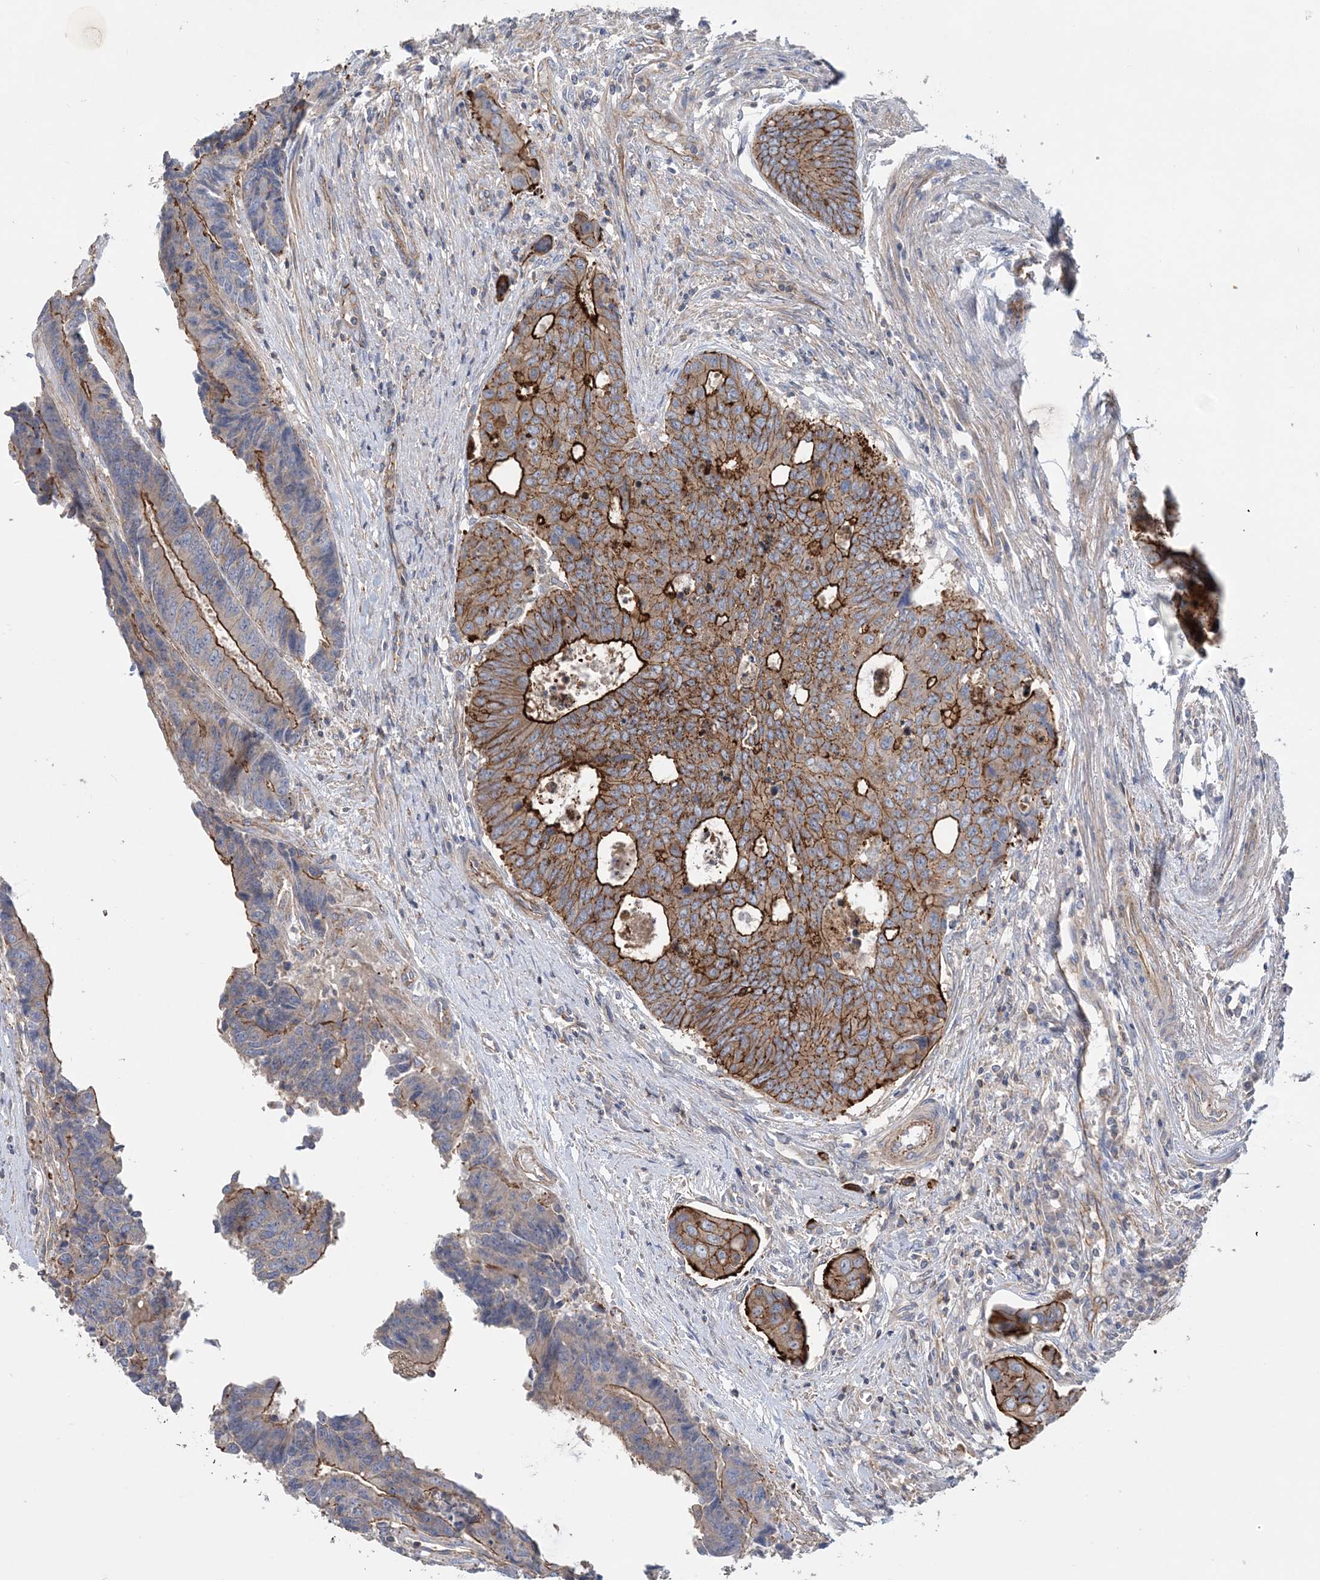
{"staining": {"intensity": "strong", "quantity": "25%-75%", "location": "cytoplasmic/membranous"}, "tissue": "colorectal cancer", "cell_type": "Tumor cells", "image_type": "cancer", "snomed": [{"axis": "morphology", "description": "Adenocarcinoma, NOS"}, {"axis": "topography", "description": "Rectum"}], "caption": "High-magnification brightfield microscopy of colorectal cancer (adenocarcinoma) stained with DAB (3,3'-diaminobenzidine) (brown) and counterstained with hematoxylin (blue). tumor cells exhibit strong cytoplasmic/membranous staining is appreciated in approximately25%-75% of cells.", "gene": "PIGC", "patient": {"sex": "male", "age": 84}}